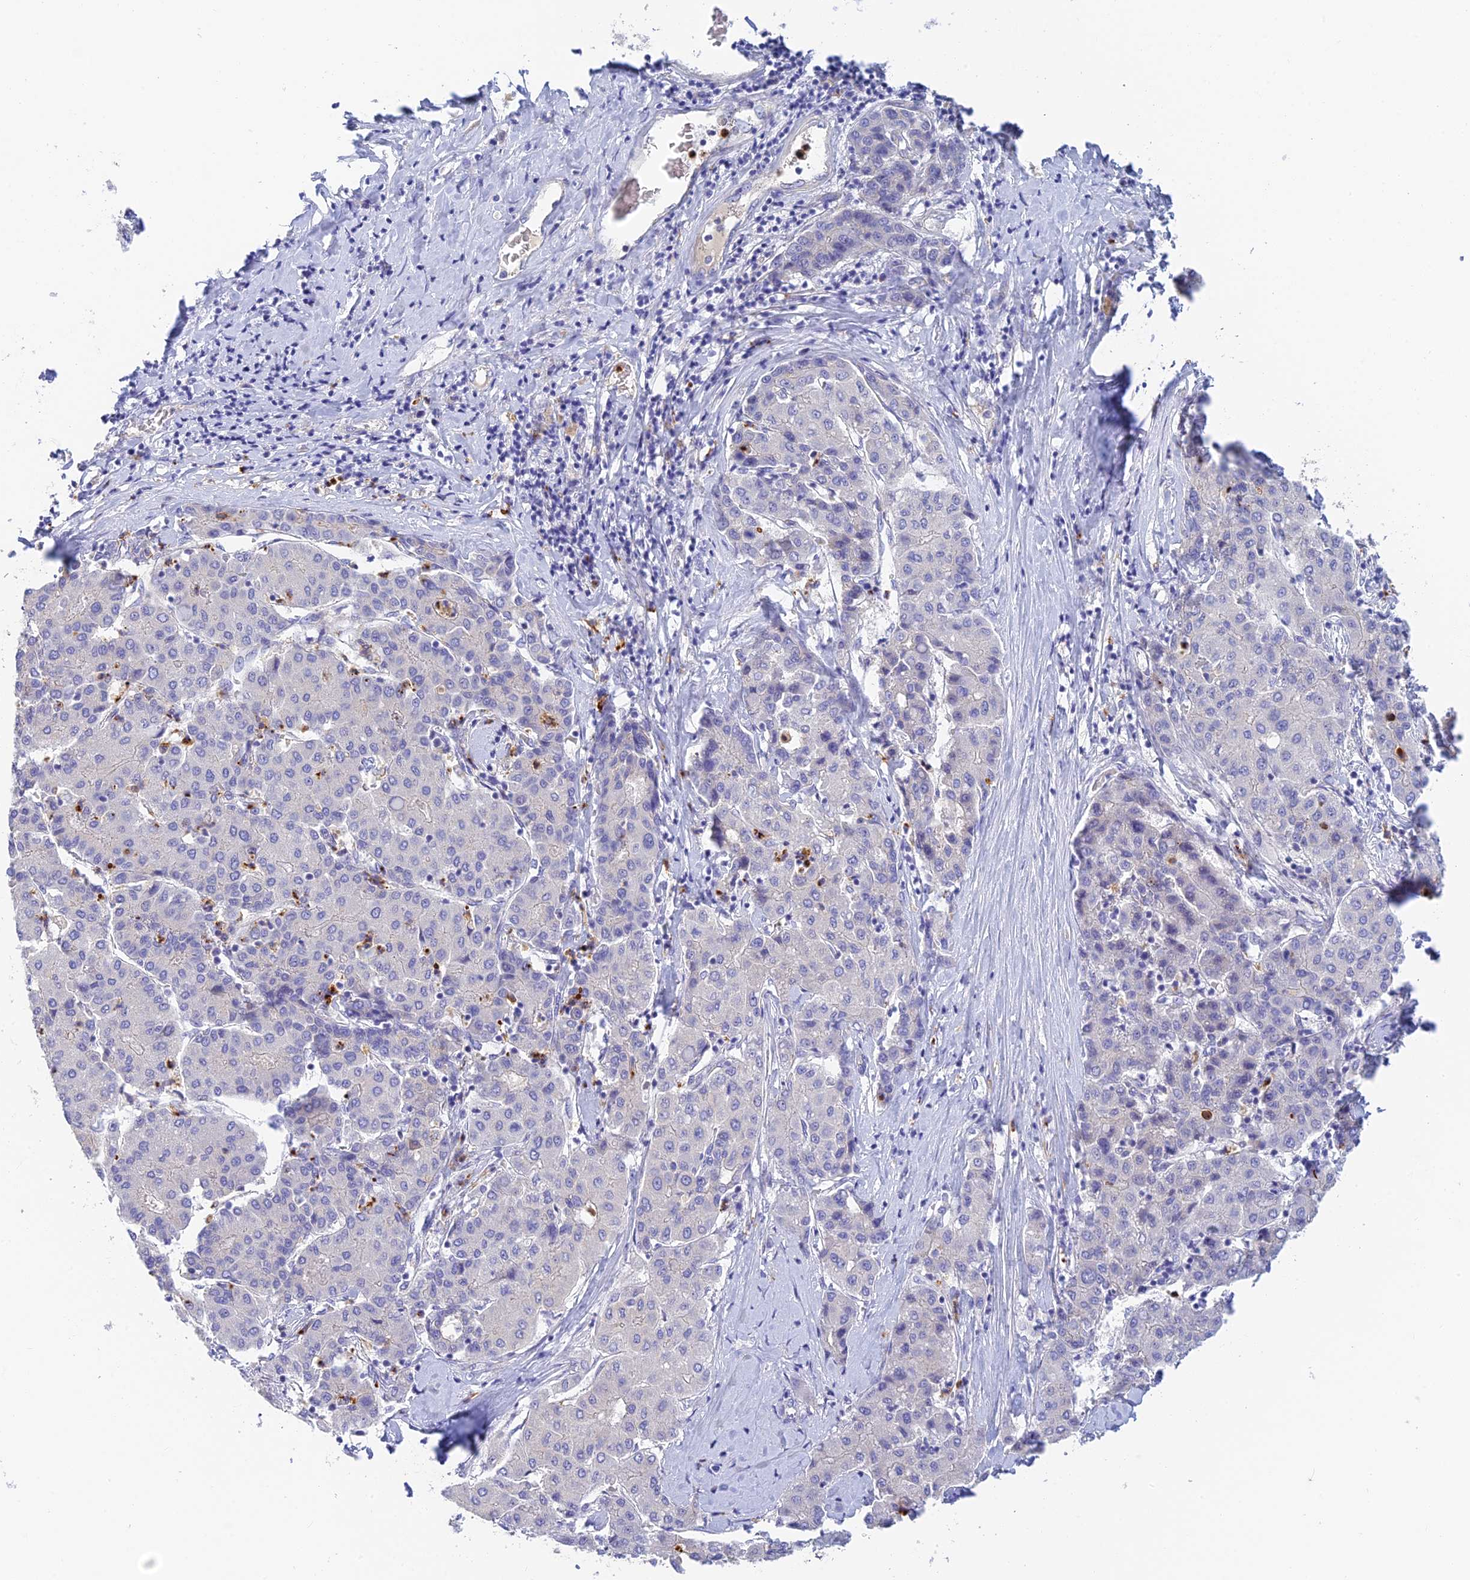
{"staining": {"intensity": "negative", "quantity": "none", "location": "none"}, "tissue": "liver cancer", "cell_type": "Tumor cells", "image_type": "cancer", "snomed": [{"axis": "morphology", "description": "Carcinoma, Hepatocellular, NOS"}, {"axis": "topography", "description": "Liver"}], "caption": "High power microscopy micrograph of an IHC histopathology image of liver cancer (hepatocellular carcinoma), revealing no significant expression in tumor cells. (DAB (3,3'-diaminobenzidine) IHC, high magnification).", "gene": "INTS13", "patient": {"sex": "male", "age": 65}}